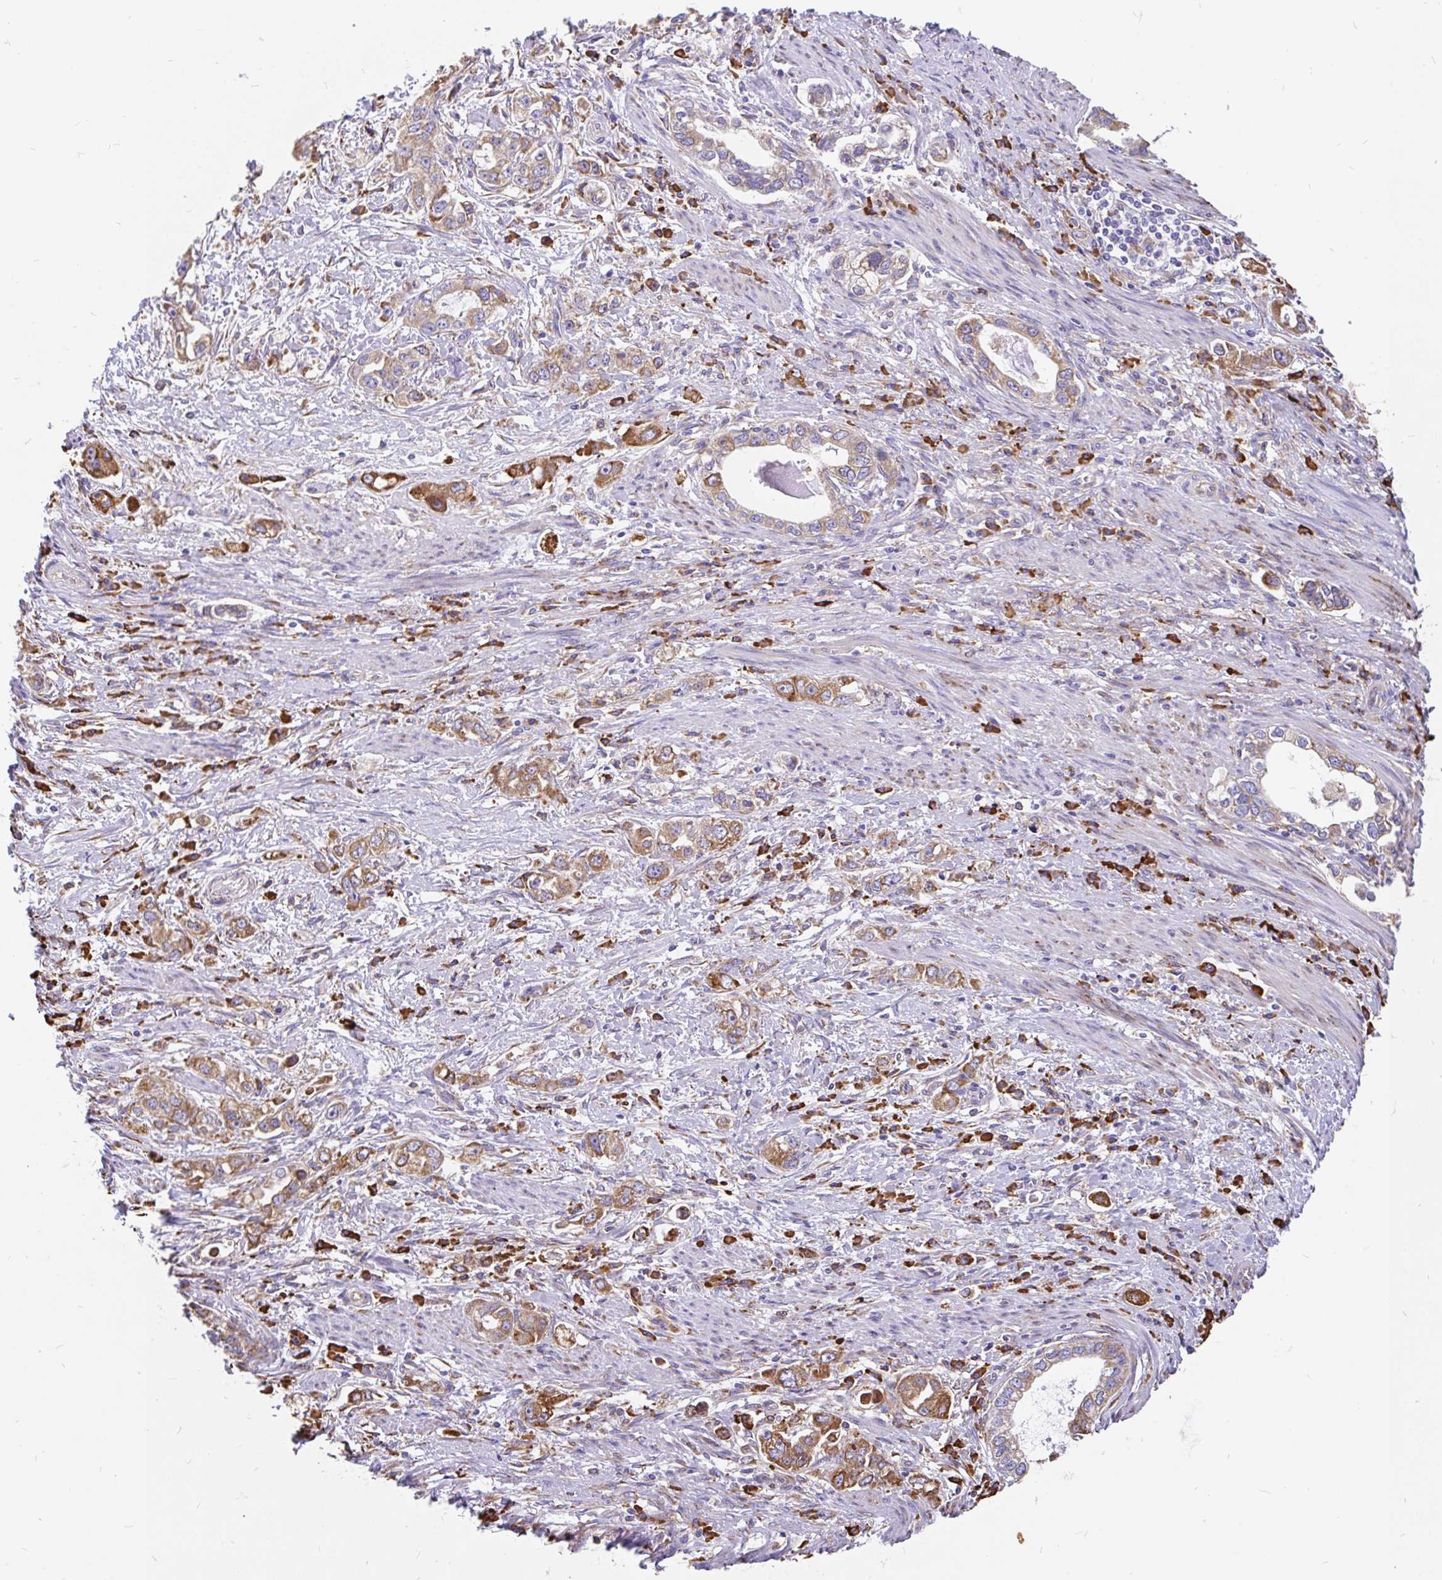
{"staining": {"intensity": "moderate", "quantity": ">75%", "location": "cytoplasmic/membranous"}, "tissue": "stomach cancer", "cell_type": "Tumor cells", "image_type": "cancer", "snomed": [{"axis": "morphology", "description": "Adenocarcinoma, NOS"}, {"axis": "topography", "description": "Stomach, lower"}], "caption": "Stomach cancer (adenocarcinoma) stained with a protein marker displays moderate staining in tumor cells.", "gene": "EML5", "patient": {"sex": "female", "age": 93}}